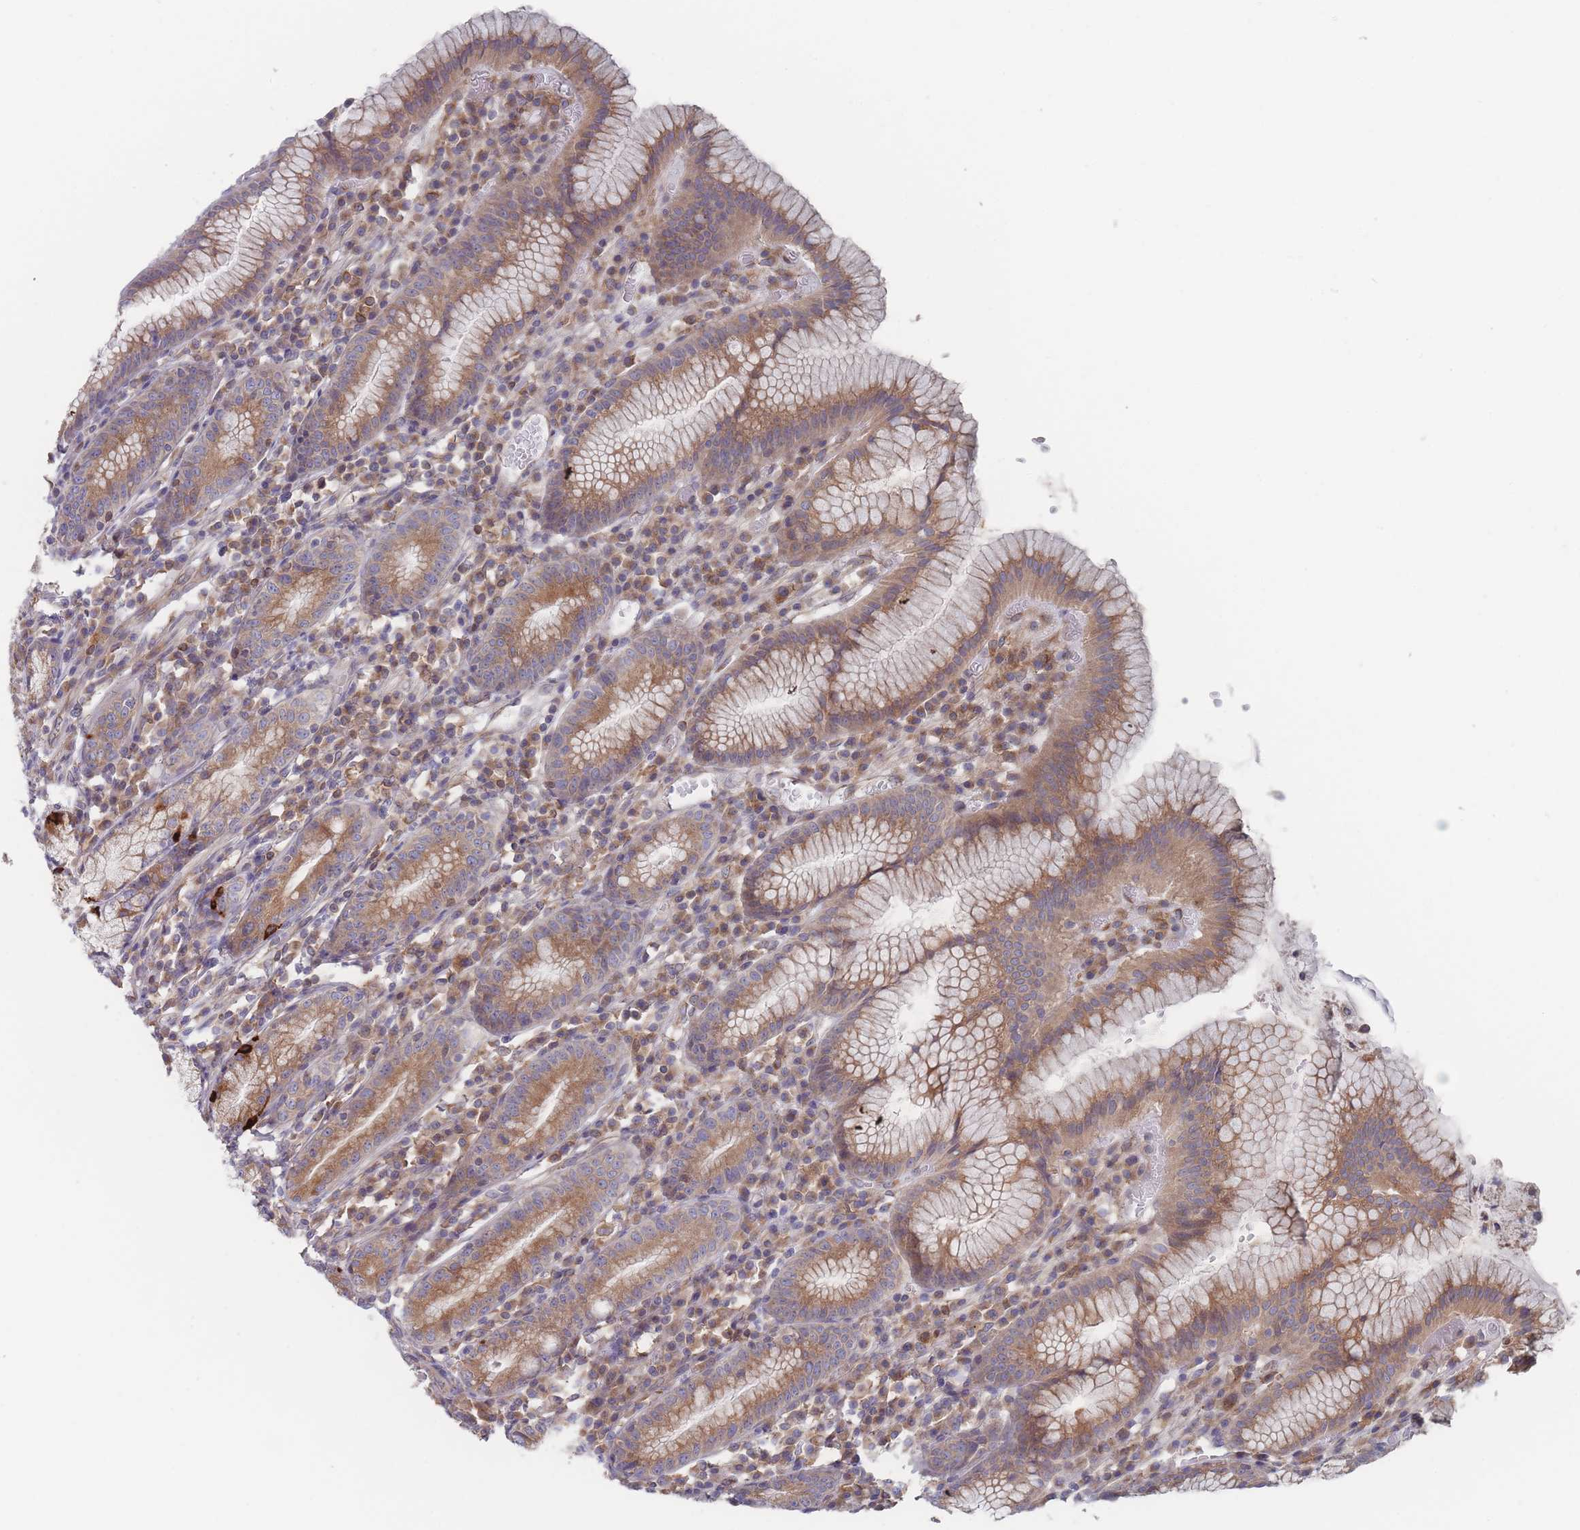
{"staining": {"intensity": "moderate", "quantity": ">75%", "location": "cytoplasmic/membranous"}, "tissue": "stomach", "cell_type": "Glandular cells", "image_type": "normal", "snomed": [{"axis": "morphology", "description": "Normal tissue, NOS"}, {"axis": "topography", "description": "Stomach"}], "caption": "Stomach stained with a brown dye reveals moderate cytoplasmic/membranous positive staining in about >75% of glandular cells.", "gene": "KDSR", "patient": {"sex": "male", "age": 55}}